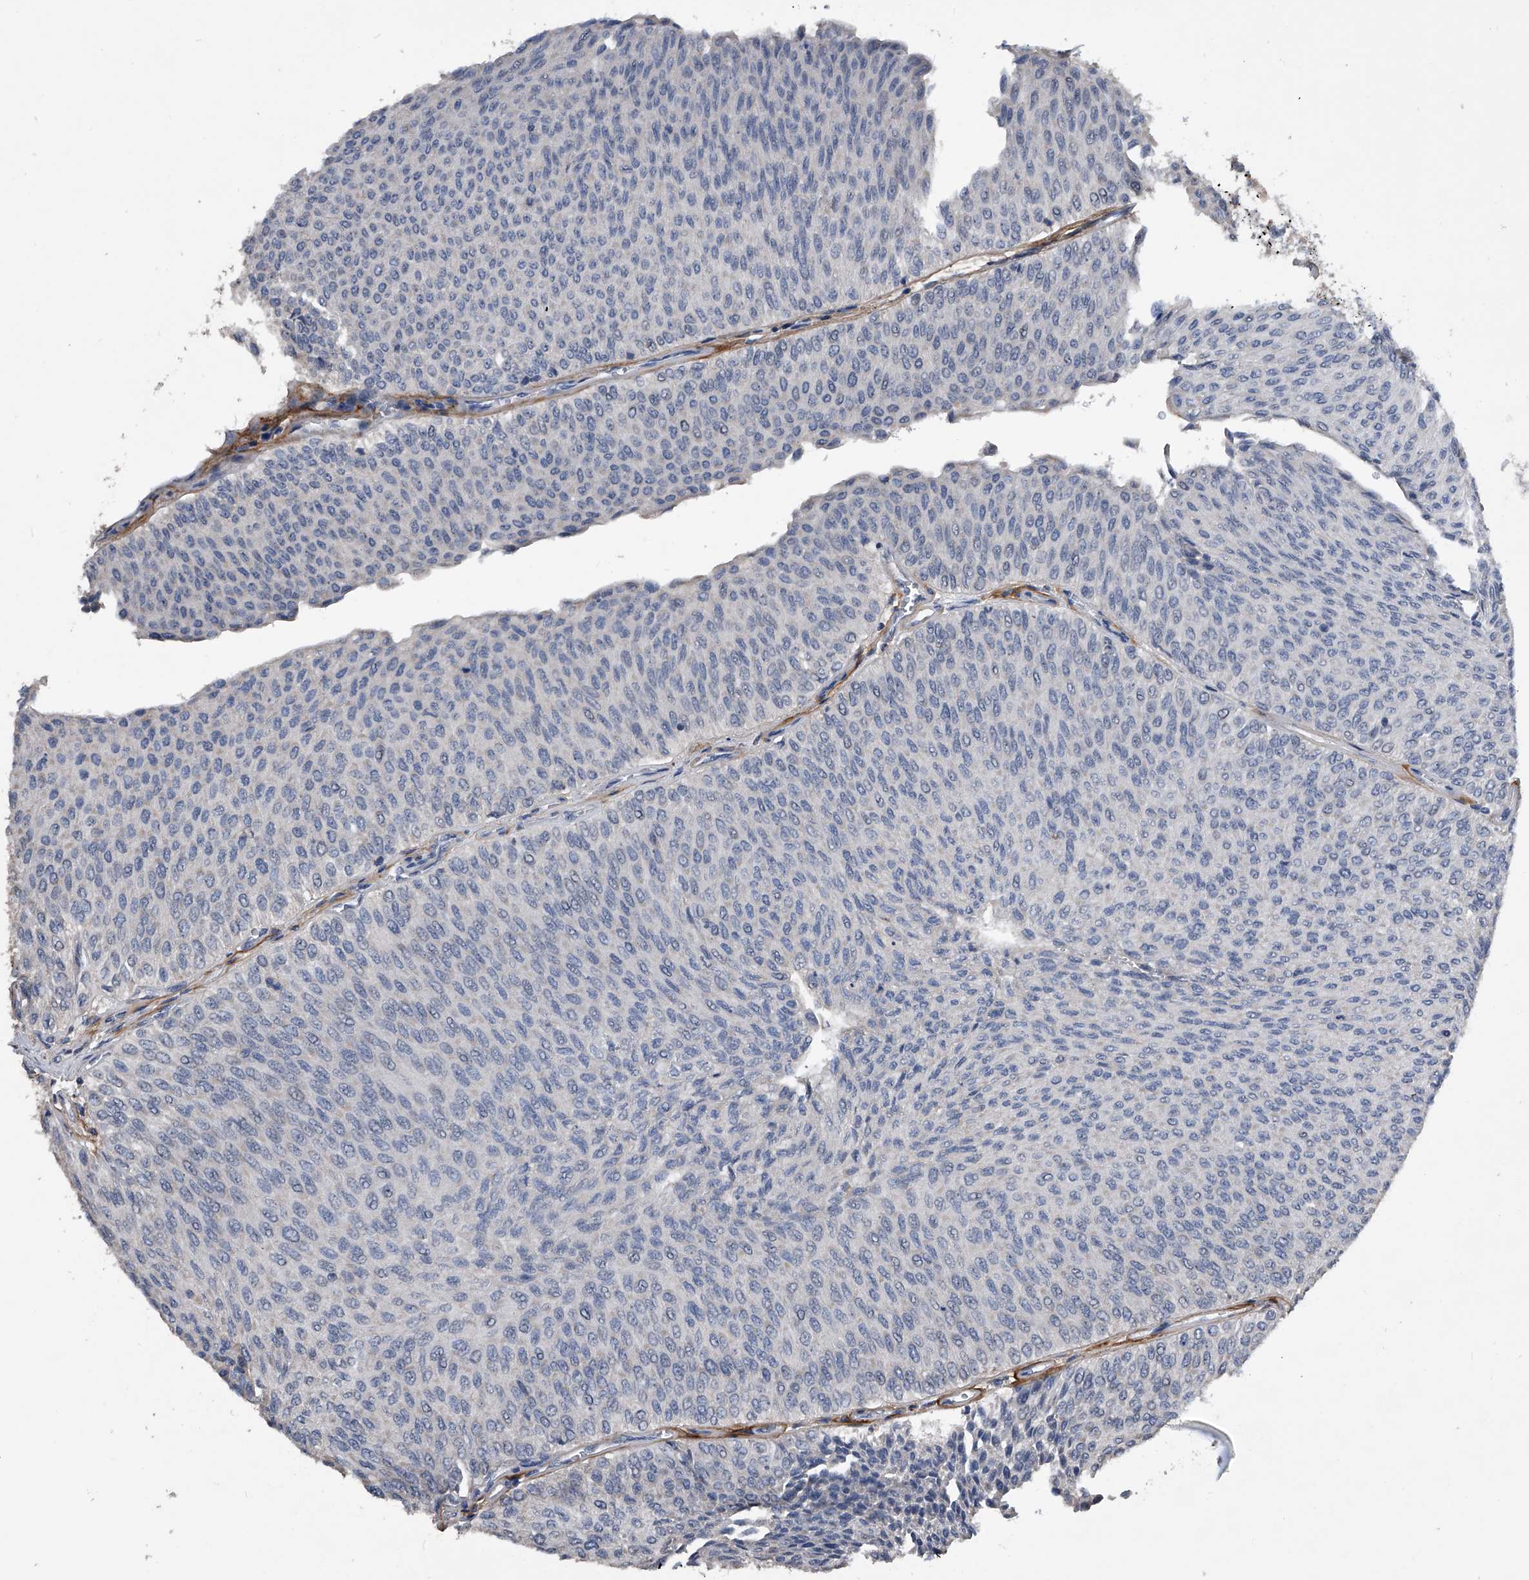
{"staining": {"intensity": "negative", "quantity": "none", "location": "none"}, "tissue": "urothelial cancer", "cell_type": "Tumor cells", "image_type": "cancer", "snomed": [{"axis": "morphology", "description": "Urothelial carcinoma, Low grade"}, {"axis": "topography", "description": "Urinary bladder"}], "caption": "Histopathology image shows no significant protein positivity in tumor cells of urothelial carcinoma (low-grade).", "gene": "PHACTR1", "patient": {"sex": "male", "age": 78}}